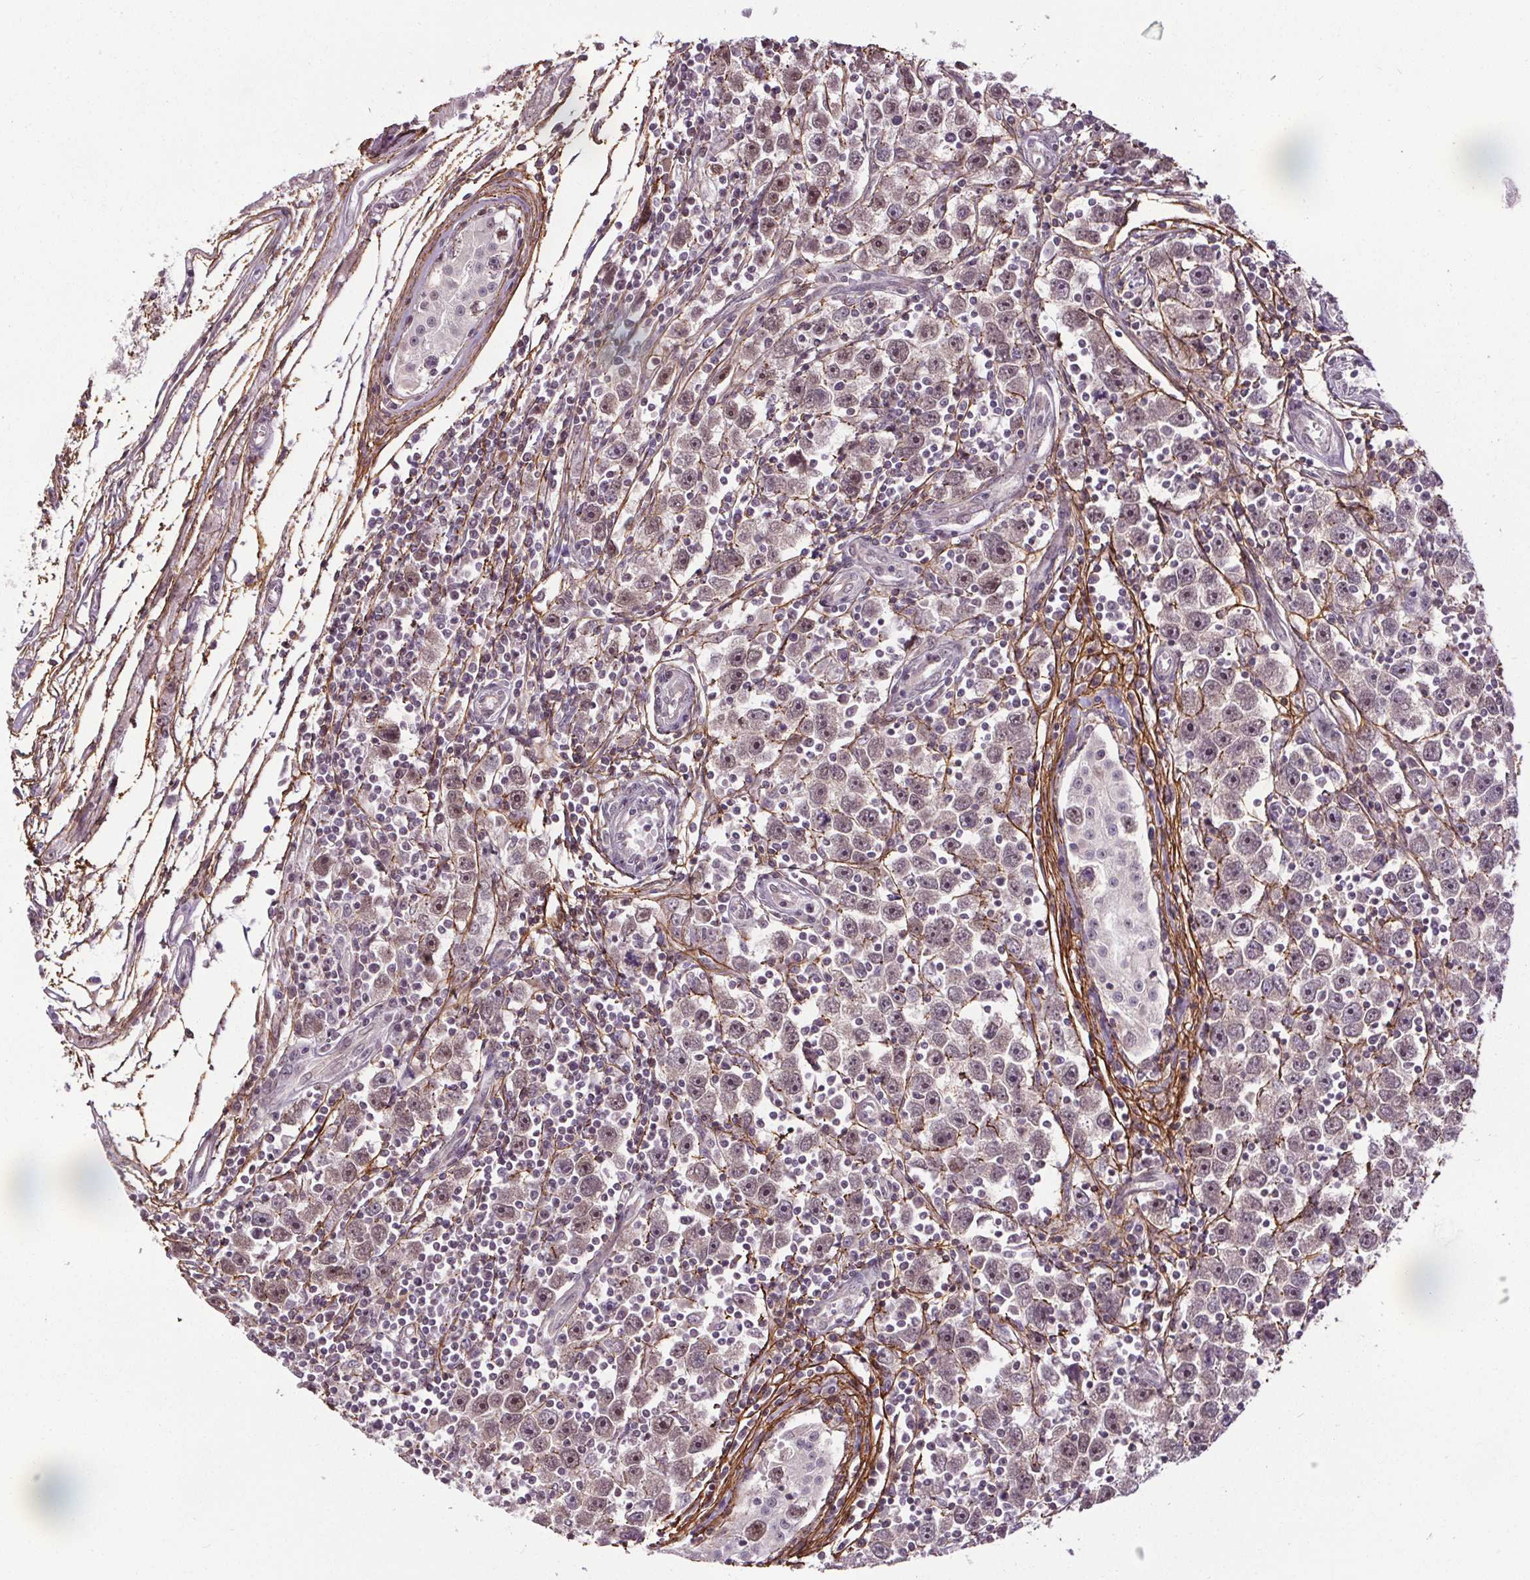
{"staining": {"intensity": "weak", "quantity": "<25%", "location": "nuclear"}, "tissue": "testis cancer", "cell_type": "Tumor cells", "image_type": "cancer", "snomed": [{"axis": "morphology", "description": "Seminoma, NOS"}, {"axis": "topography", "description": "Testis"}], "caption": "A micrograph of human testis cancer is negative for staining in tumor cells.", "gene": "KIAA0232", "patient": {"sex": "male", "age": 30}}